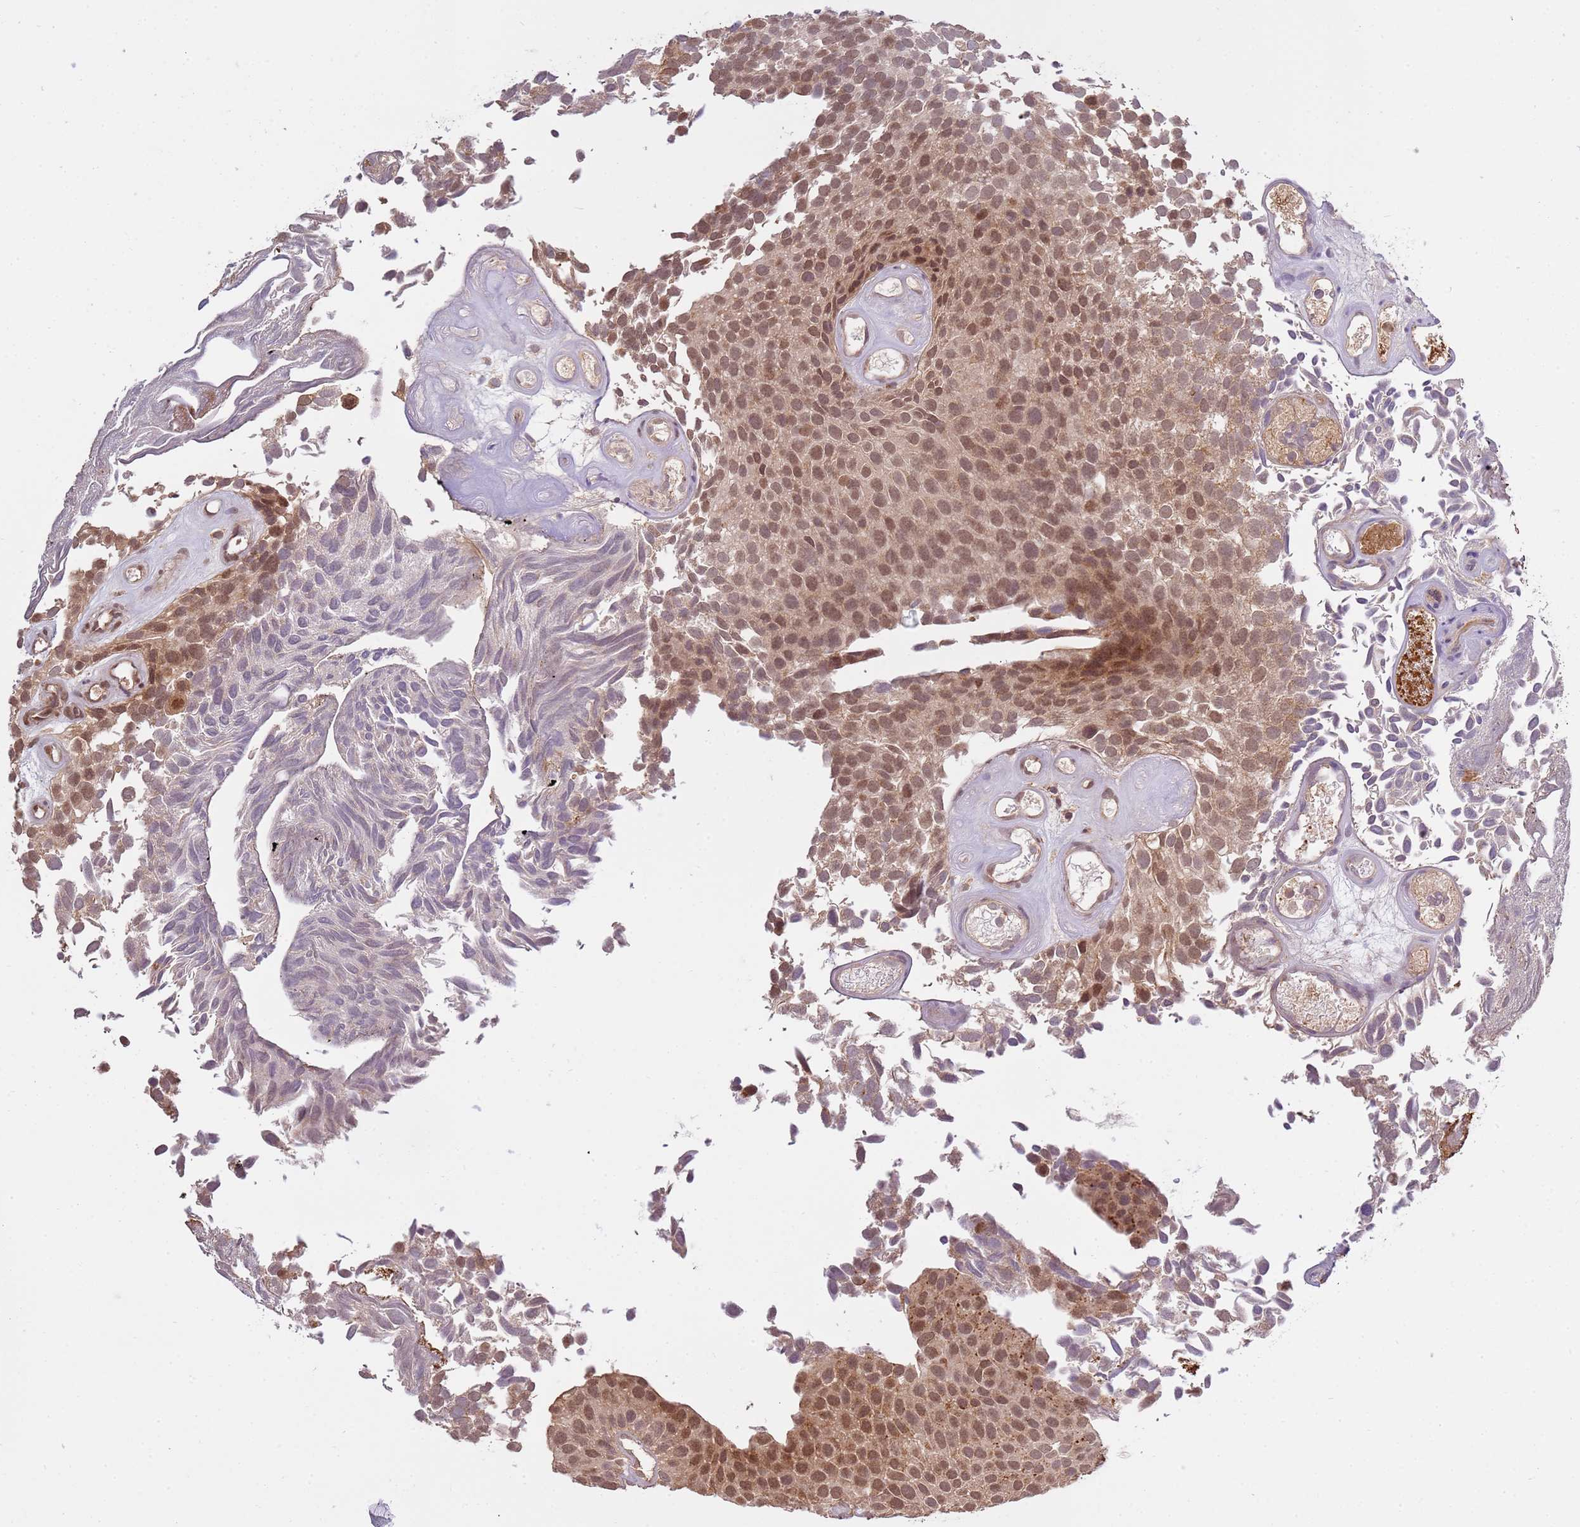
{"staining": {"intensity": "moderate", "quantity": ">75%", "location": "cytoplasmic/membranous,nuclear"}, "tissue": "urothelial cancer", "cell_type": "Tumor cells", "image_type": "cancer", "snomed": [{"axis": "morphology", "description": "Urothelial carcinoma, Low grade"}, {"axis": "topography", "description": "Urinary bladder"}], "caption": "Urothelial cancer stained with IHC displays moderate cytoplasmic/membranous and nuclear staining in about >75% of tumor cells. The protein is shown in brown color, while the nuclei are stained blue.", "gene": "ZNF624", "patient": {"sex": "male", "age": 89}}